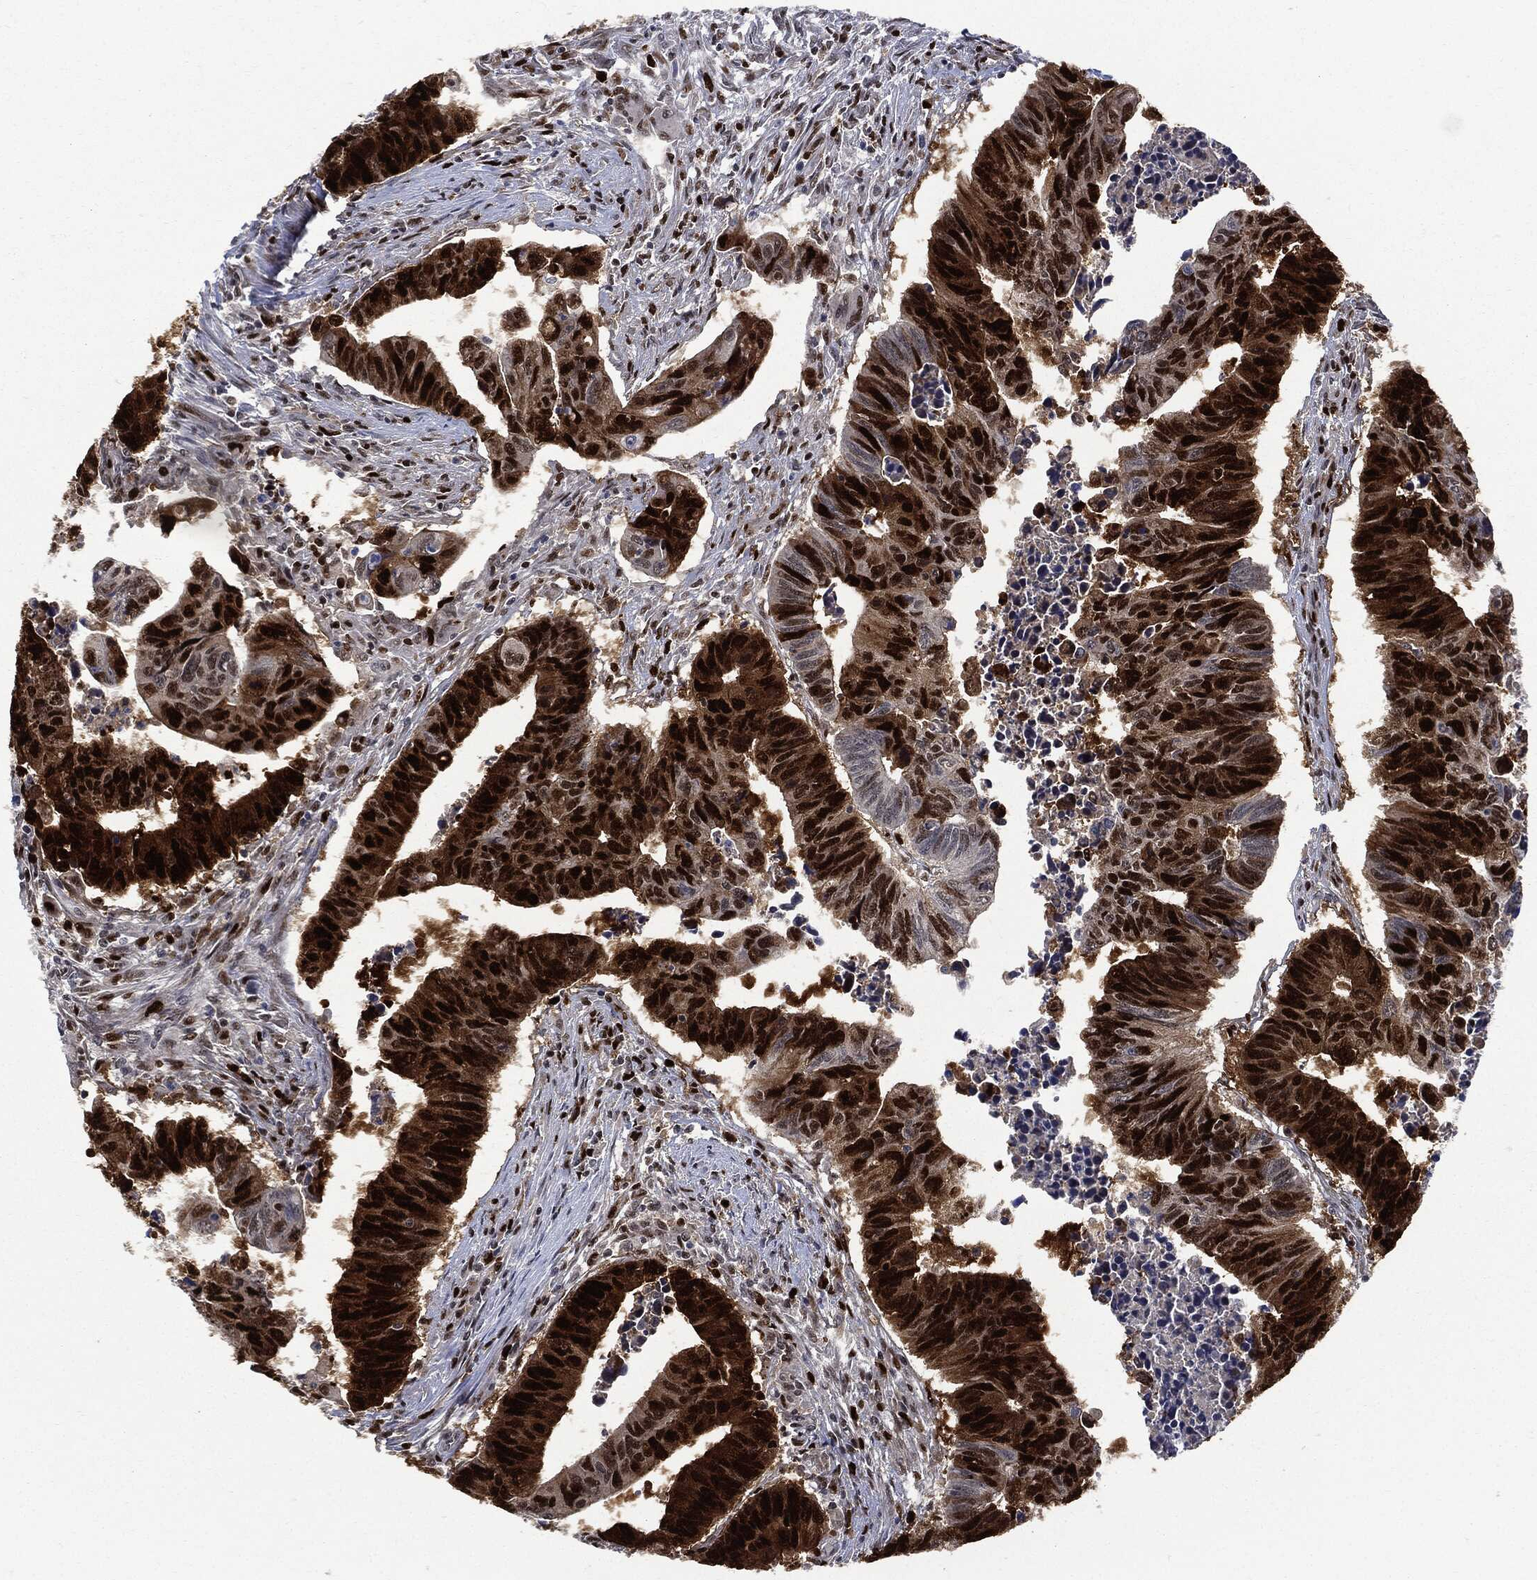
{"staining": {"intensity": "strong", "quantity": ">75%", "location": "nuclear"}, "tissue": "colorectal cancer", "cell_type": "Tumor cells", "image_type": "cancer", "snomed": [{"axis": "morphology", "description": "Adenocarcinoma, NOS"}, {"axis": "topography", "description": "Rectum"}], "caption": "Colorectal cancer stained with DAB (3,3'-diaminobenzidine) immunohistochemistry (IHC) shows high levels of strong nuclear staining in approximately >75% of tumor cells.", "gene": "PCNA", "patient": {"sex": "female", "age": 85}}